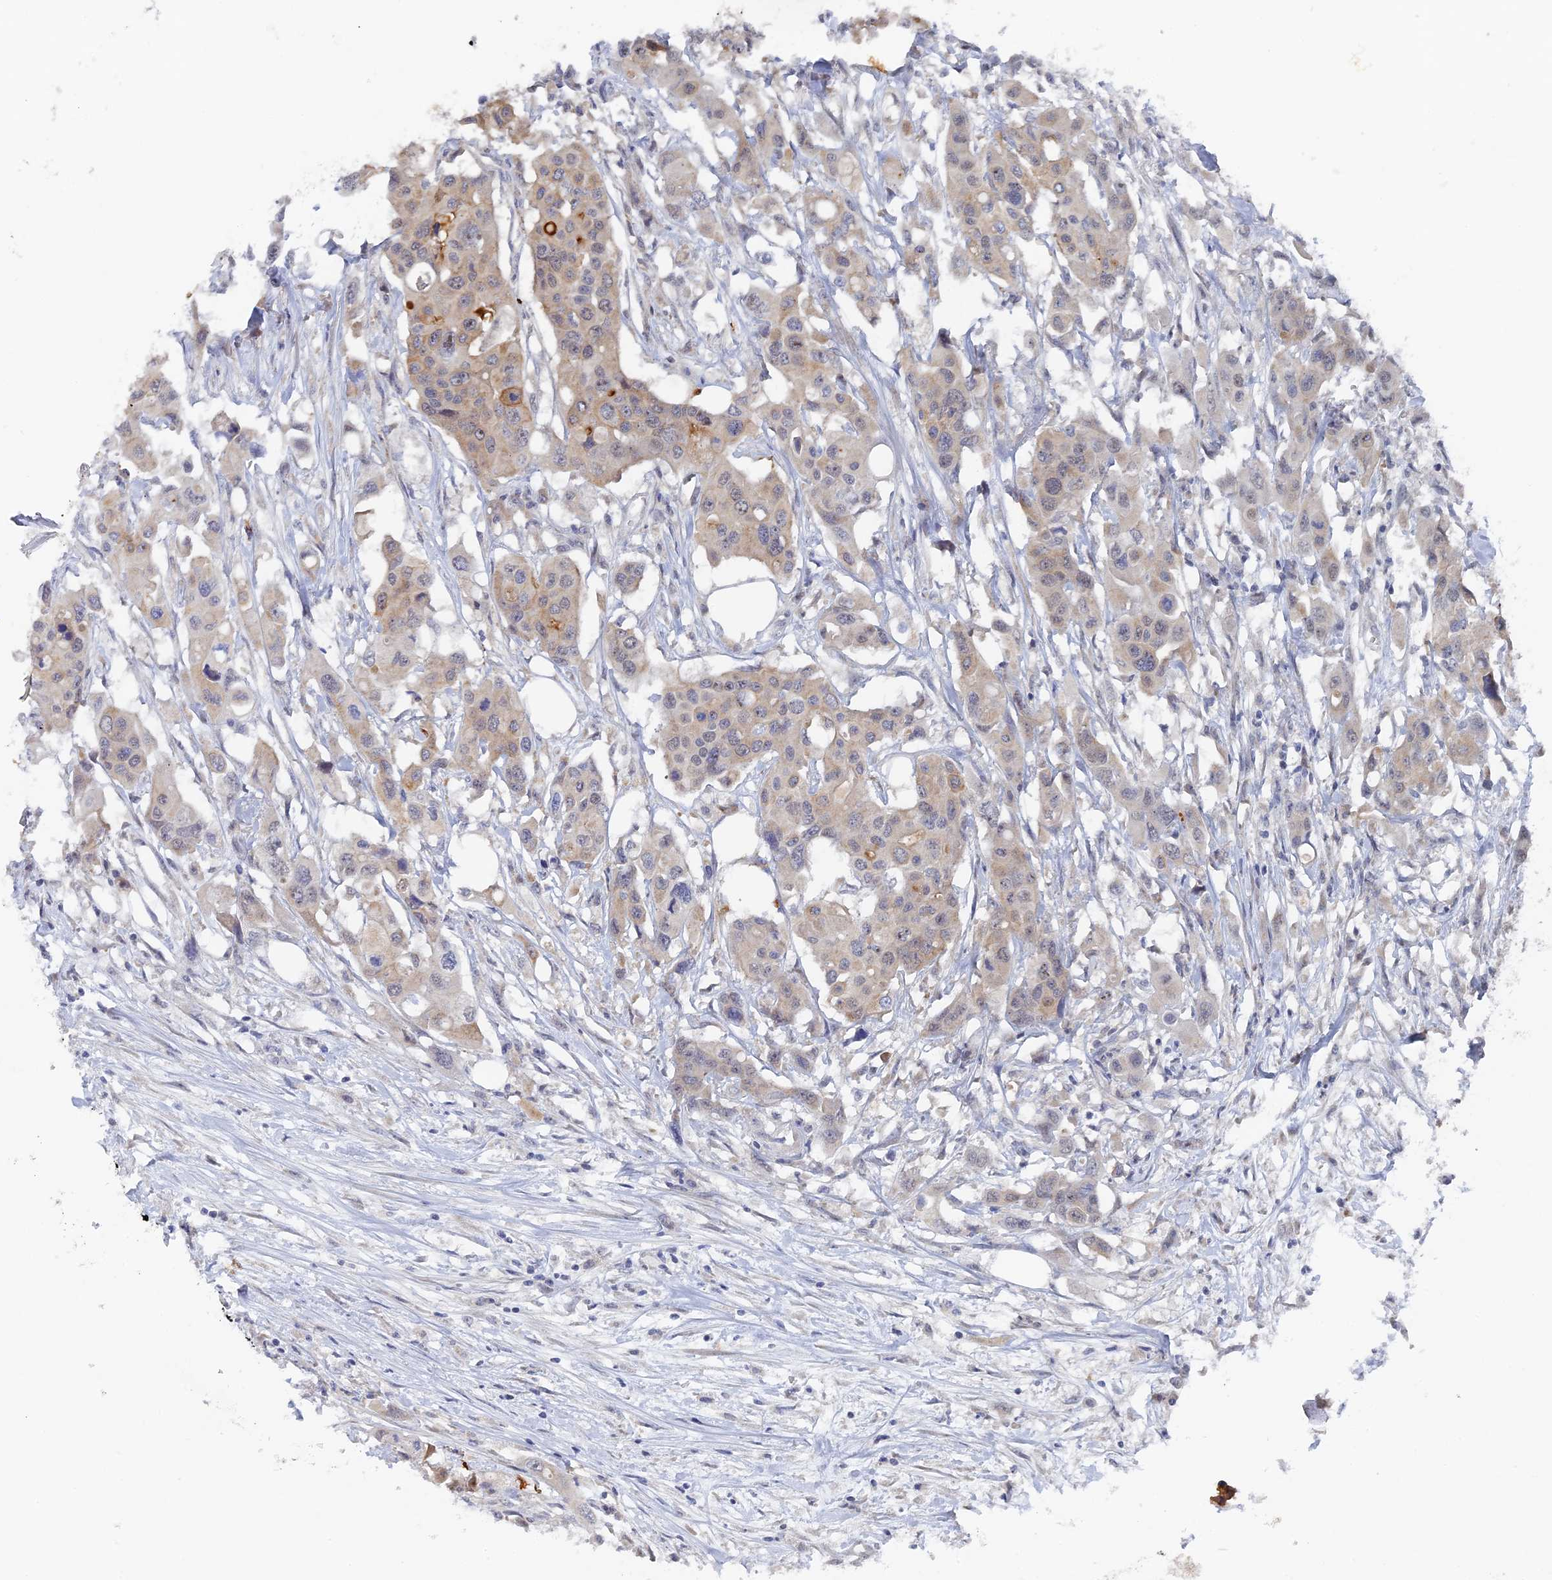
{"staining": {"intensity": "weak", "quantity": "<25%", "location": "cytoplasmic/membranous"}, "tissue": "colorectal cancer", "cell_type": "Tumor cells", "image_type": "cancer", "snomed": [{"axis": "morphology", "description": "Adenocarcinoma, NOS"}, {"axis": "topography", "description": "Colon"}], "caption": "An immunohistochemistry micrograph of adenocarcinoma (colorectal) is shown. There is no staining in tumor cells of adenocarcinoma (colorectal). (DAB immunohistochemistry (IHC) visualized using brightfield microscopy, high magnification).", "gene": "MIGA2", "patient": {"sex": "male", "age": 77}}